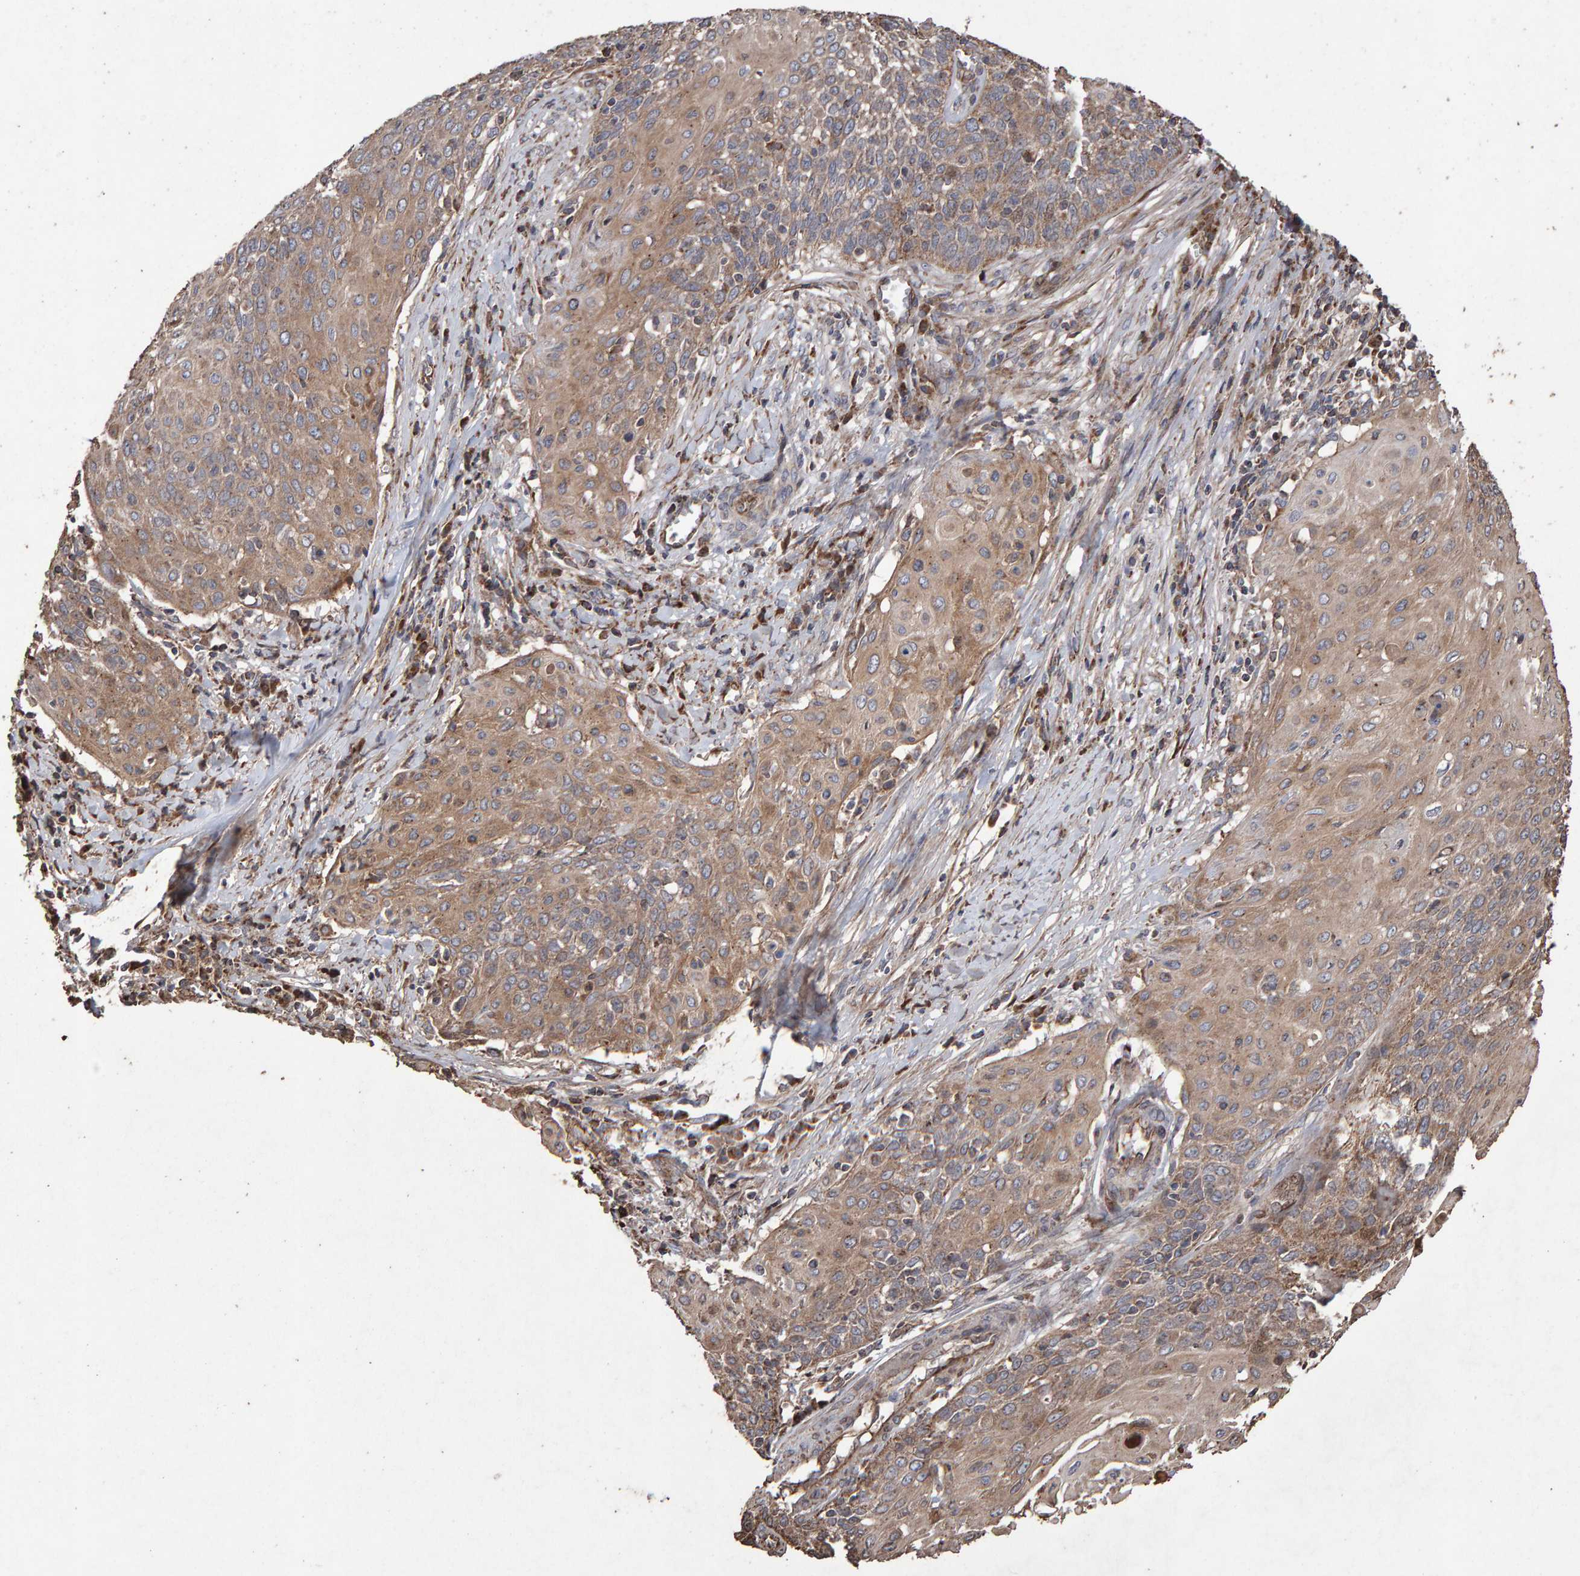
{"staining": {"intensity": "weak", "quantity": ">75%", "location": "cytoplasmic/membranous"}, "tissue": "cervical cancer", "cell_type": "Tumor cells", "image_type": "cancer", "snomed": [{"axis": "morphology", "description": "Squamous cell carcinoma, NOS"}, {"axis": "topography", "description": "Cervix"}], "caption": "A micrograph showing weak cytoplasmic/membranous expression in approximately >75% of tumor cells in cervical cancer (squamous cell carcinoma), as visualized by brown immunohistochemical staining.", "gene": "OSBP2", "patient": {"sex": "female", "age": 39}}